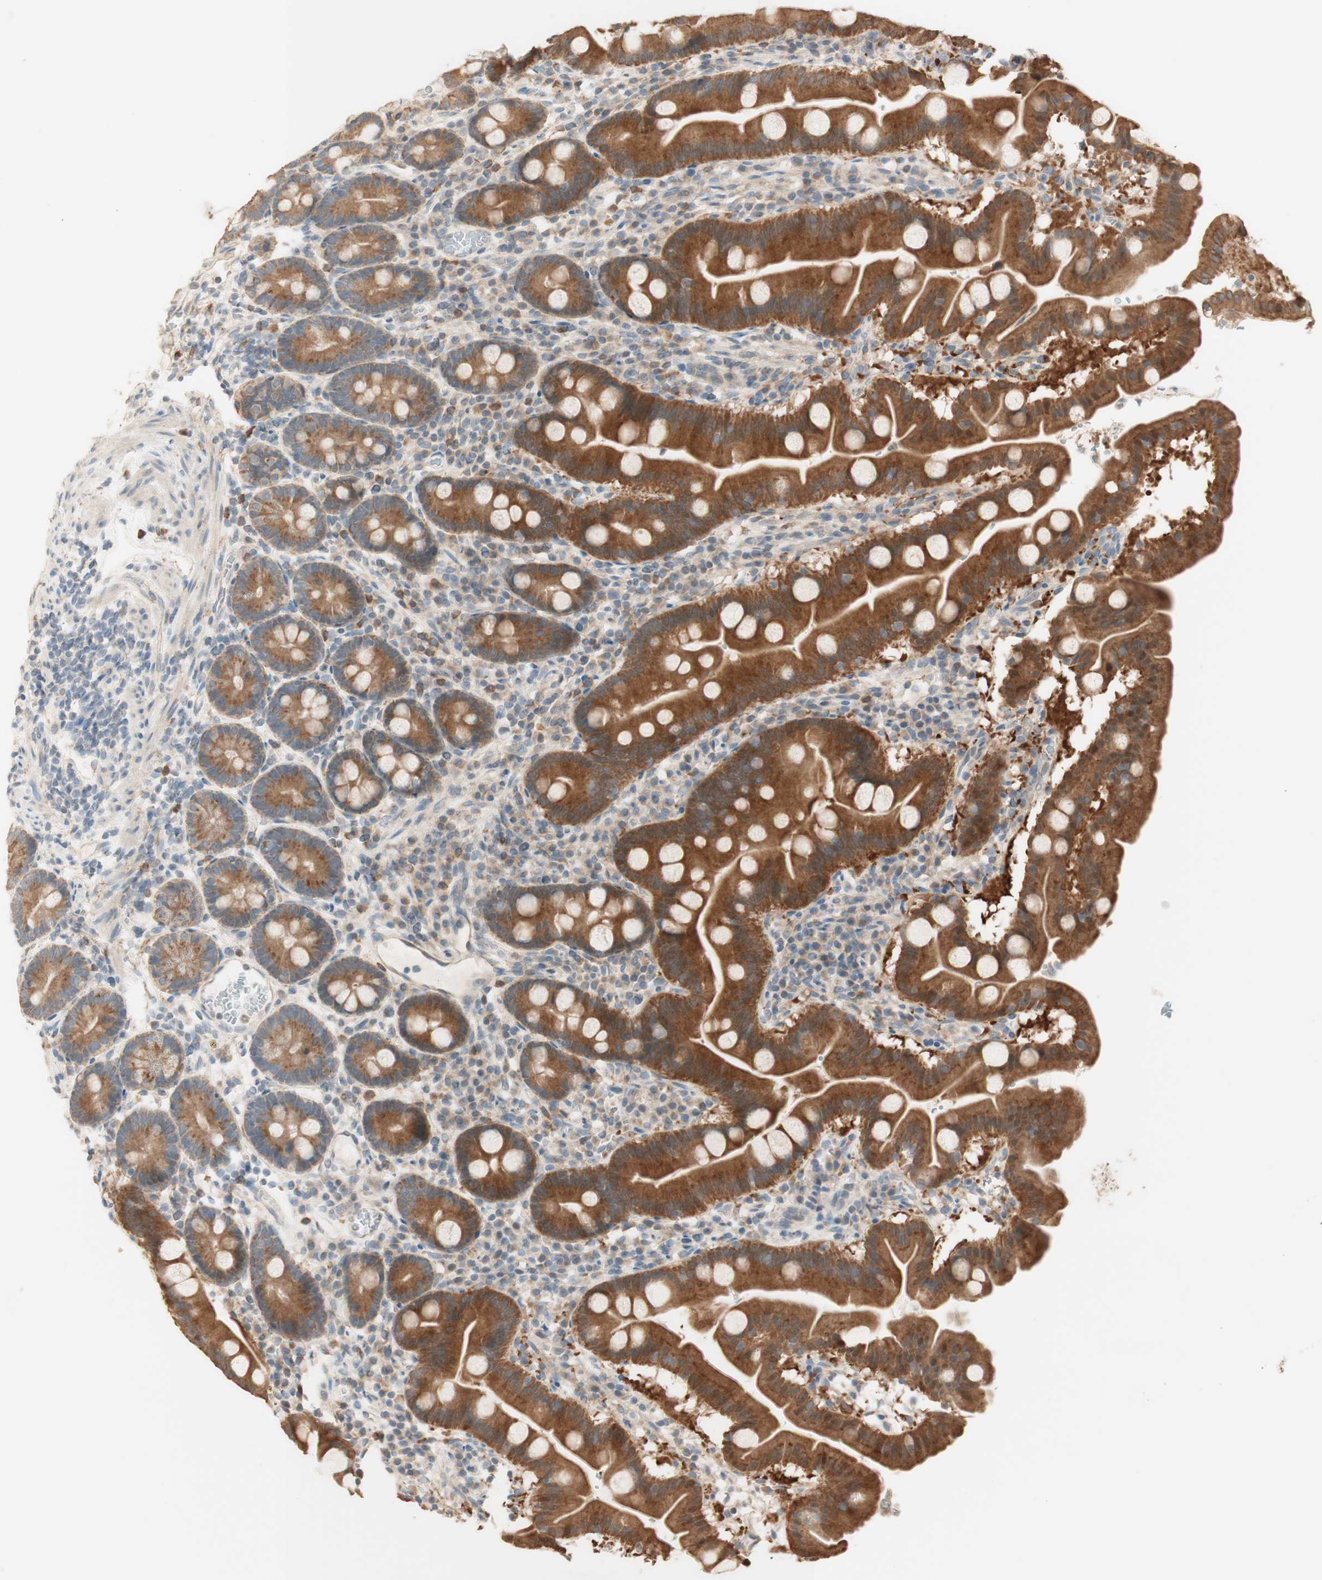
{"staining": {"intensity": "moderate", "quantity": ">75%", "location": "cytoplasmic/membranous"}, "tissue": "duodenum", "cell_type": "Glandular cells", "image_type": "normal", "snomed": [{"axis": "morphology", "description": "Normal tissue, NOS"}, {"axis": "topography", "description": "Duodenum"}], "caption": "Glandular cells demonstrate medium levels of moderate cytoplasmic/membranous positivity in approximately >75% of cells in normal human duodenum. The protein is shown in brown color, while the nuclei are stained blue.", "gene": "CLCN2", "patient": {"sex": "male", "age": 50}}